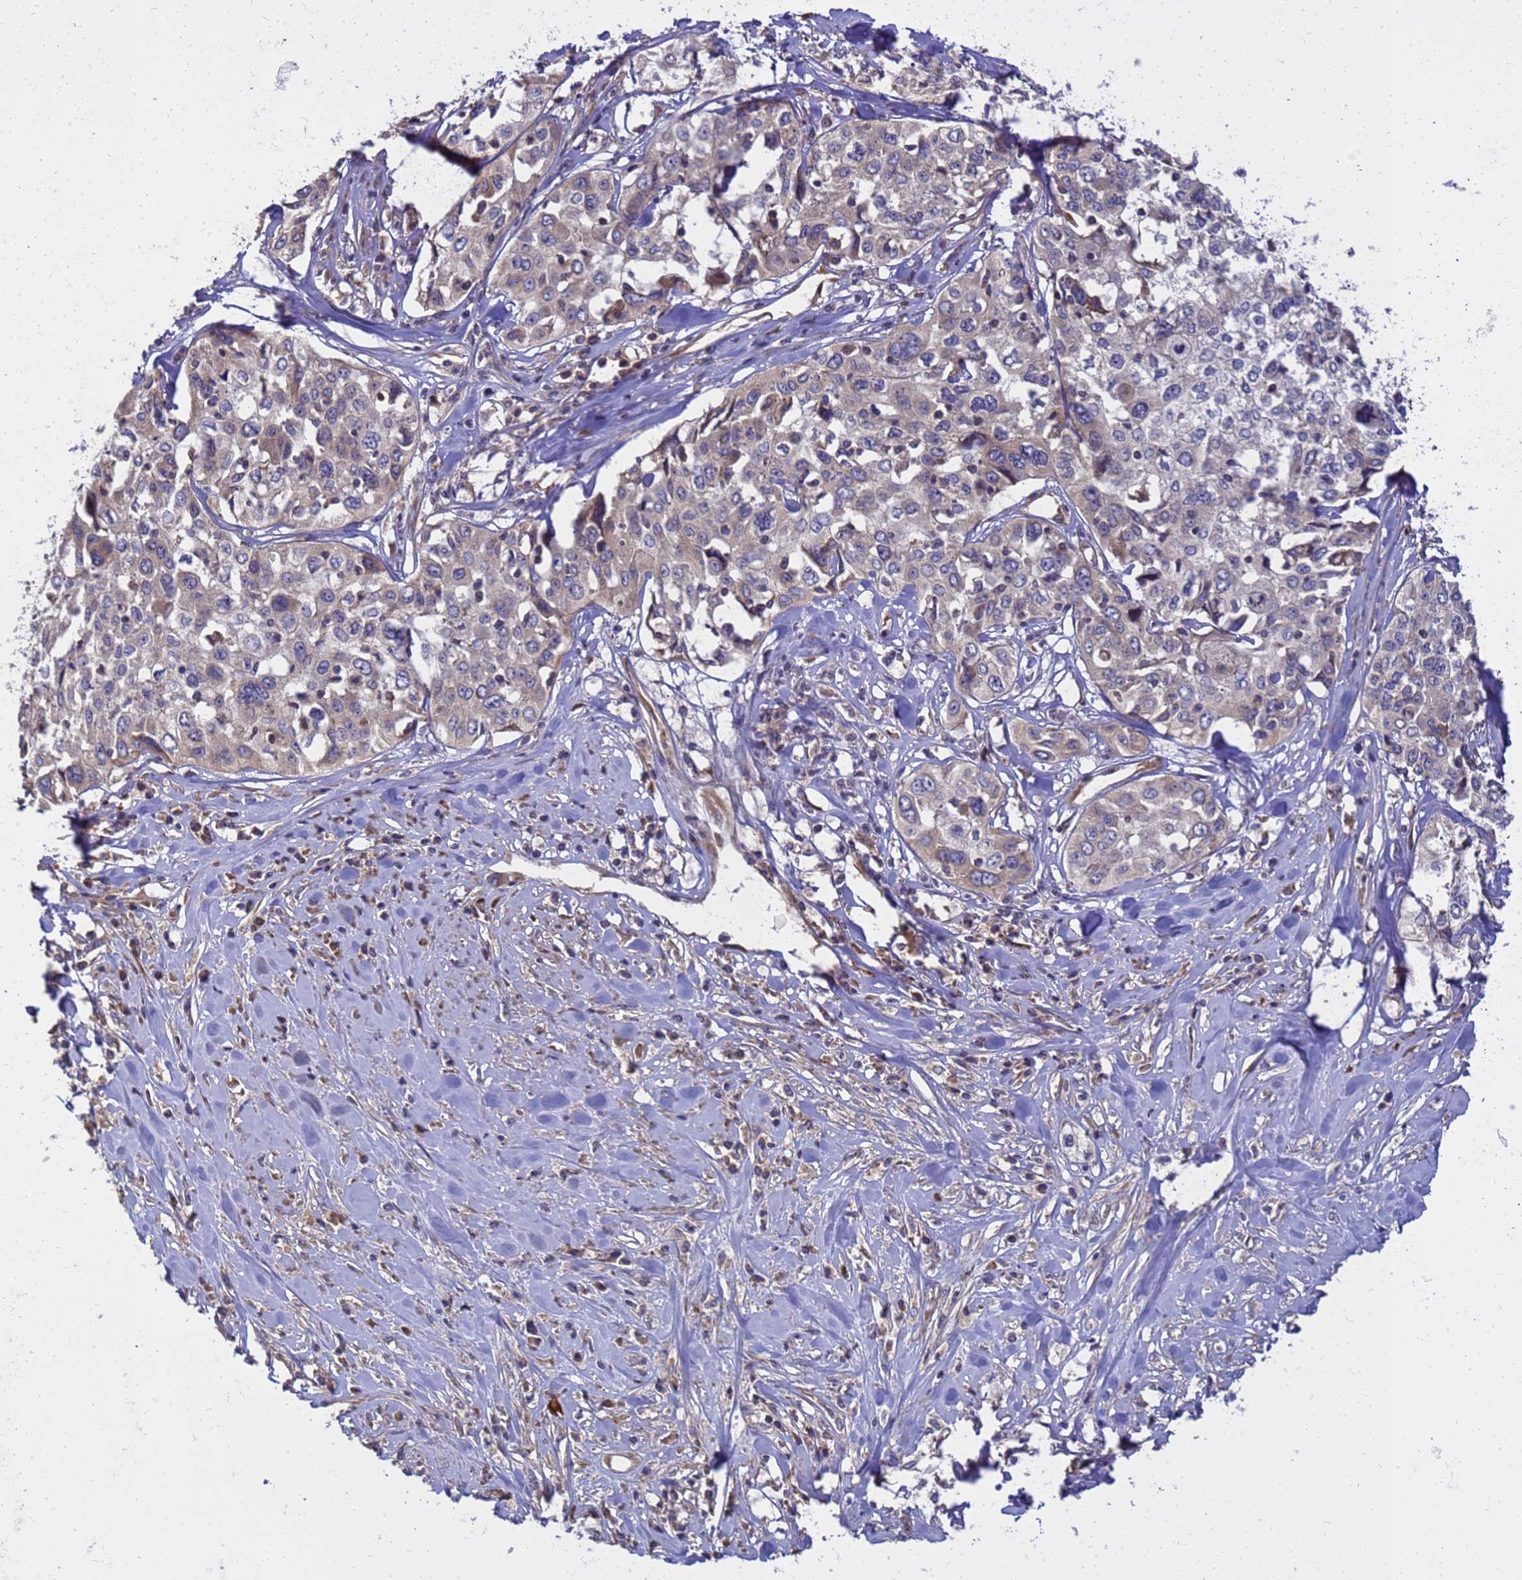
{"staining": {"intensity": "weak", "quantity": "25%-75%", "location": "cytoplasmic/membranous"}, "tissue": "cervical cancer", "cell_type": "Tumor cells", "image_type": "cancer", "snomed": [{"axis": "morphology", "description": "Squamous cell carcinoma, NOS"}, {"axis": "topography", "description": "Cervix"}], "caption": "A brown stain highlights weak cytoplasmic/membranous staining of a protein in squamous cell carcinoma (cervical) tumor cells.", "gene": "BECN1", "patient": {"sex": "female", "age": 31}}